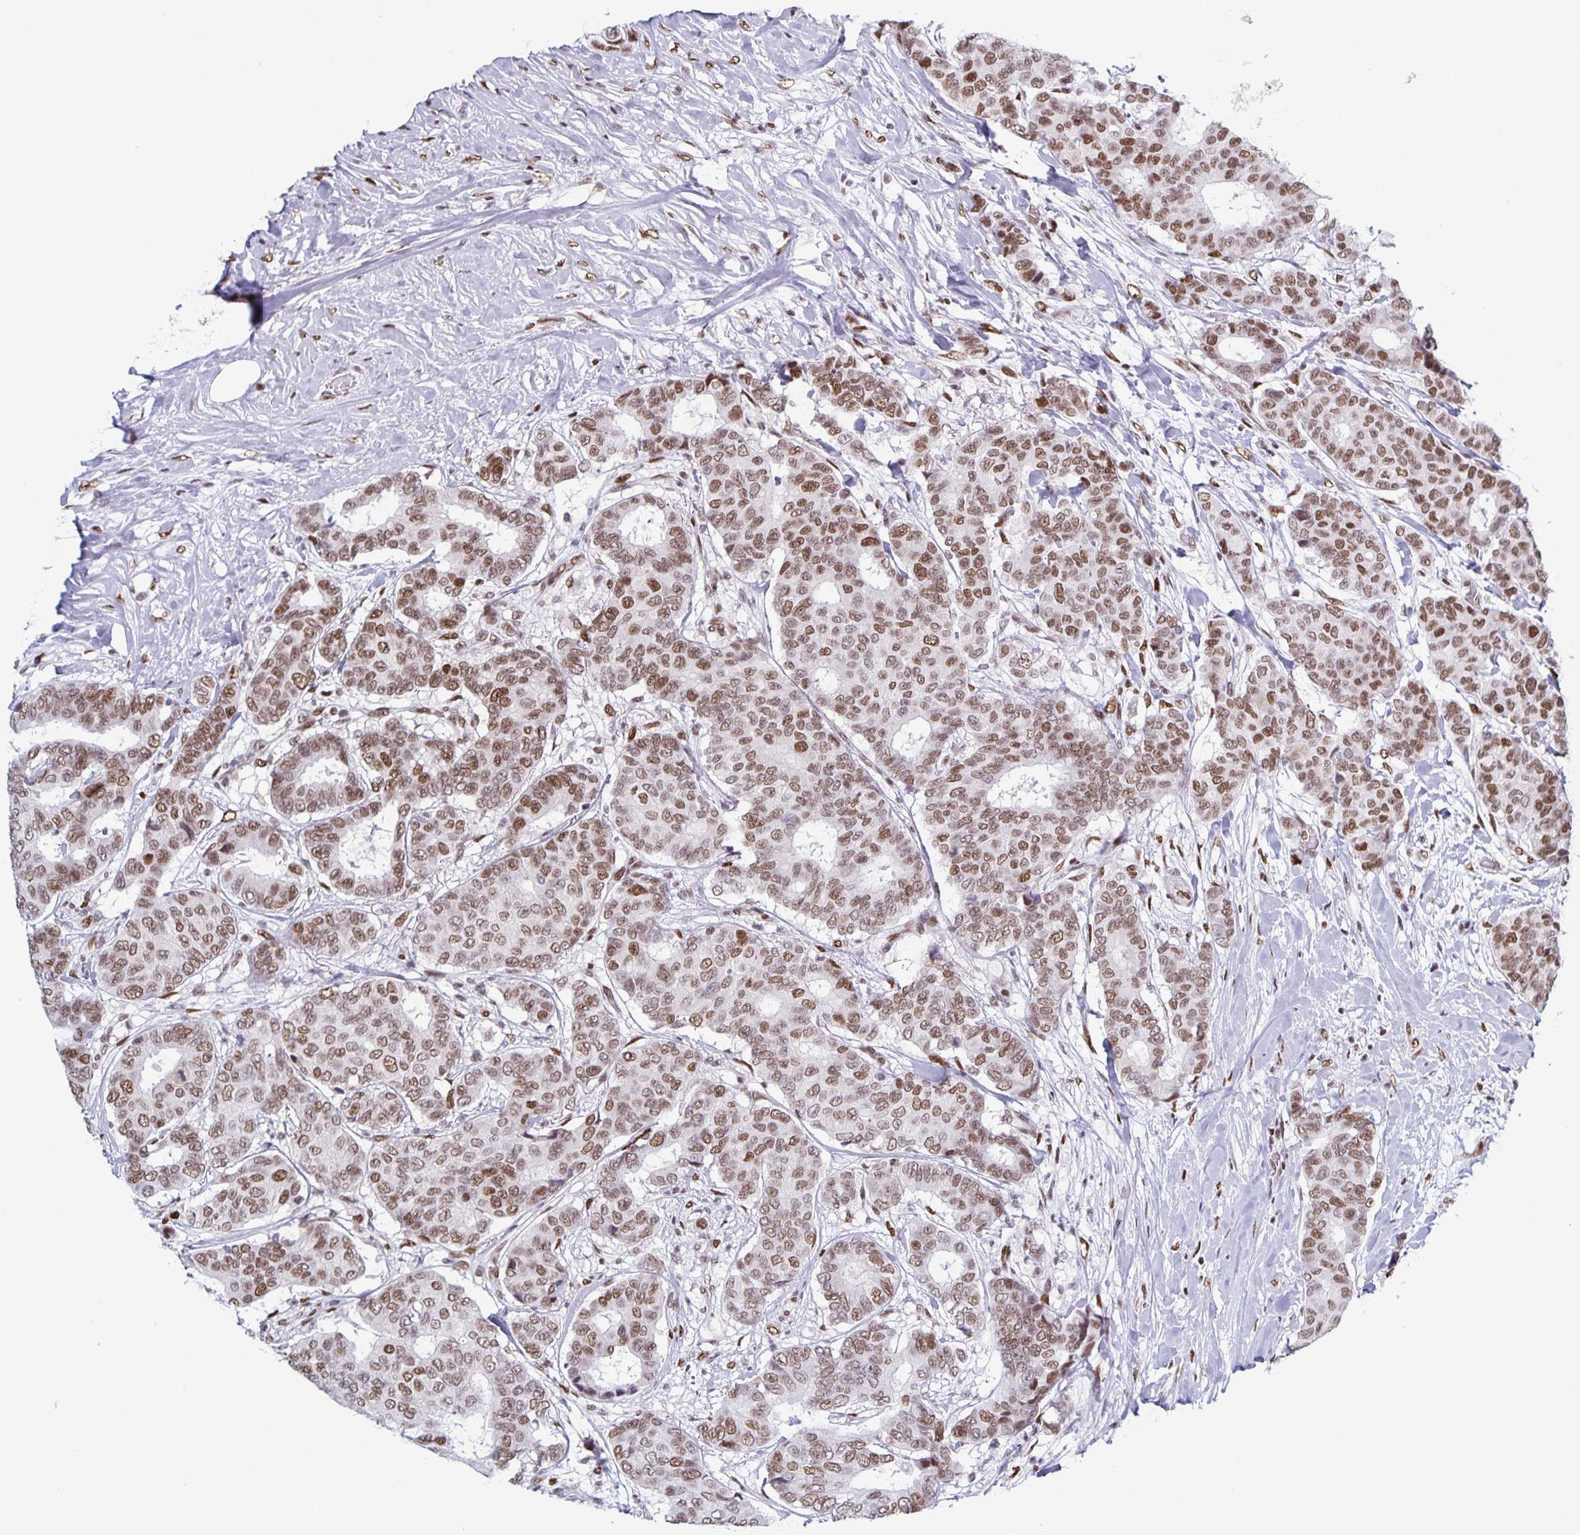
{"staining": {"intensity": "moderate", "quantity": ">75%", "location": "nuclear"}, "tissue": "breast cancer", "cell_type": "Tumor cells", "image_type": "cancer", "snomed": [{"axis": "morphology", "description": "Duct carcinoma"}, {"axis": "topography", "description": "Breast"}], "caption": "Immunohistochemical staining of breast cancer (invasive ductal carcinoma) shows moderate nuclear protein positivity in approximately >75% of tumor cells. The staining is performed using DAB (3,3'-diaminobenzidine) brown chromogen to label protein expression. The nuclei are counter-stained blue using hematoxylin.", "gene": "JUND", "patient": {"sex": "female", "age": 75}}